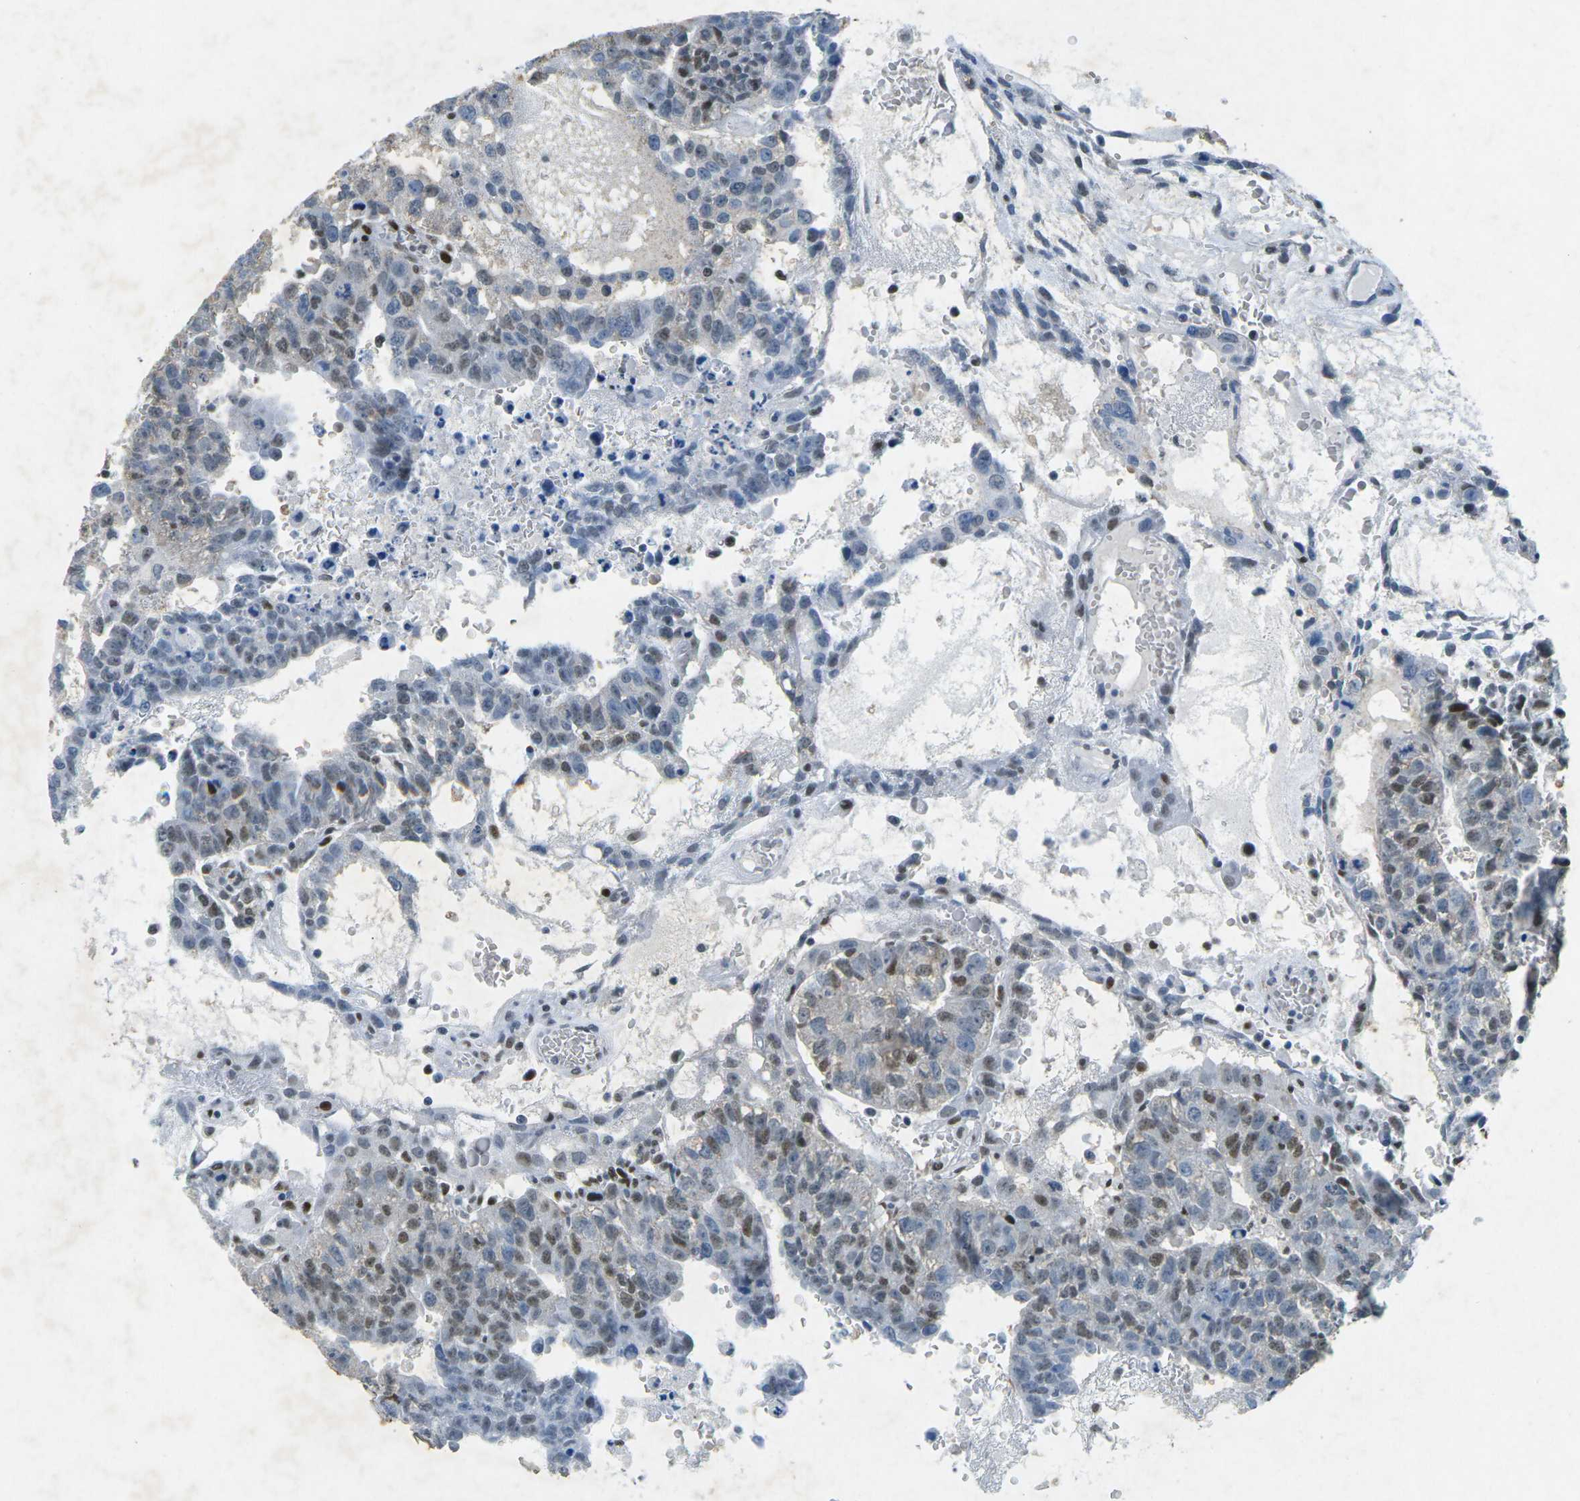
{"staining": {"intensity": "weak", "quantity": ">75%", "location": "nuclear"}, "tissue": "testis cancer", "cell_type": "Tumor cells", "image_type": "cancer", "snomed": [{"axis": "morphology", "description": "Seminoma, NOS"}, {"axis": "morphology", "description": "Carcinoma, Embryonal, NOS"}, {"axis": "topography", "description": "Testis"}], "caption": "Protein expression analysis of testis cancer displays weak nuclear positivity in about >75% of tumor cells.", "gene": "RB1", "patient": {"sex": "male", "age": 52}}